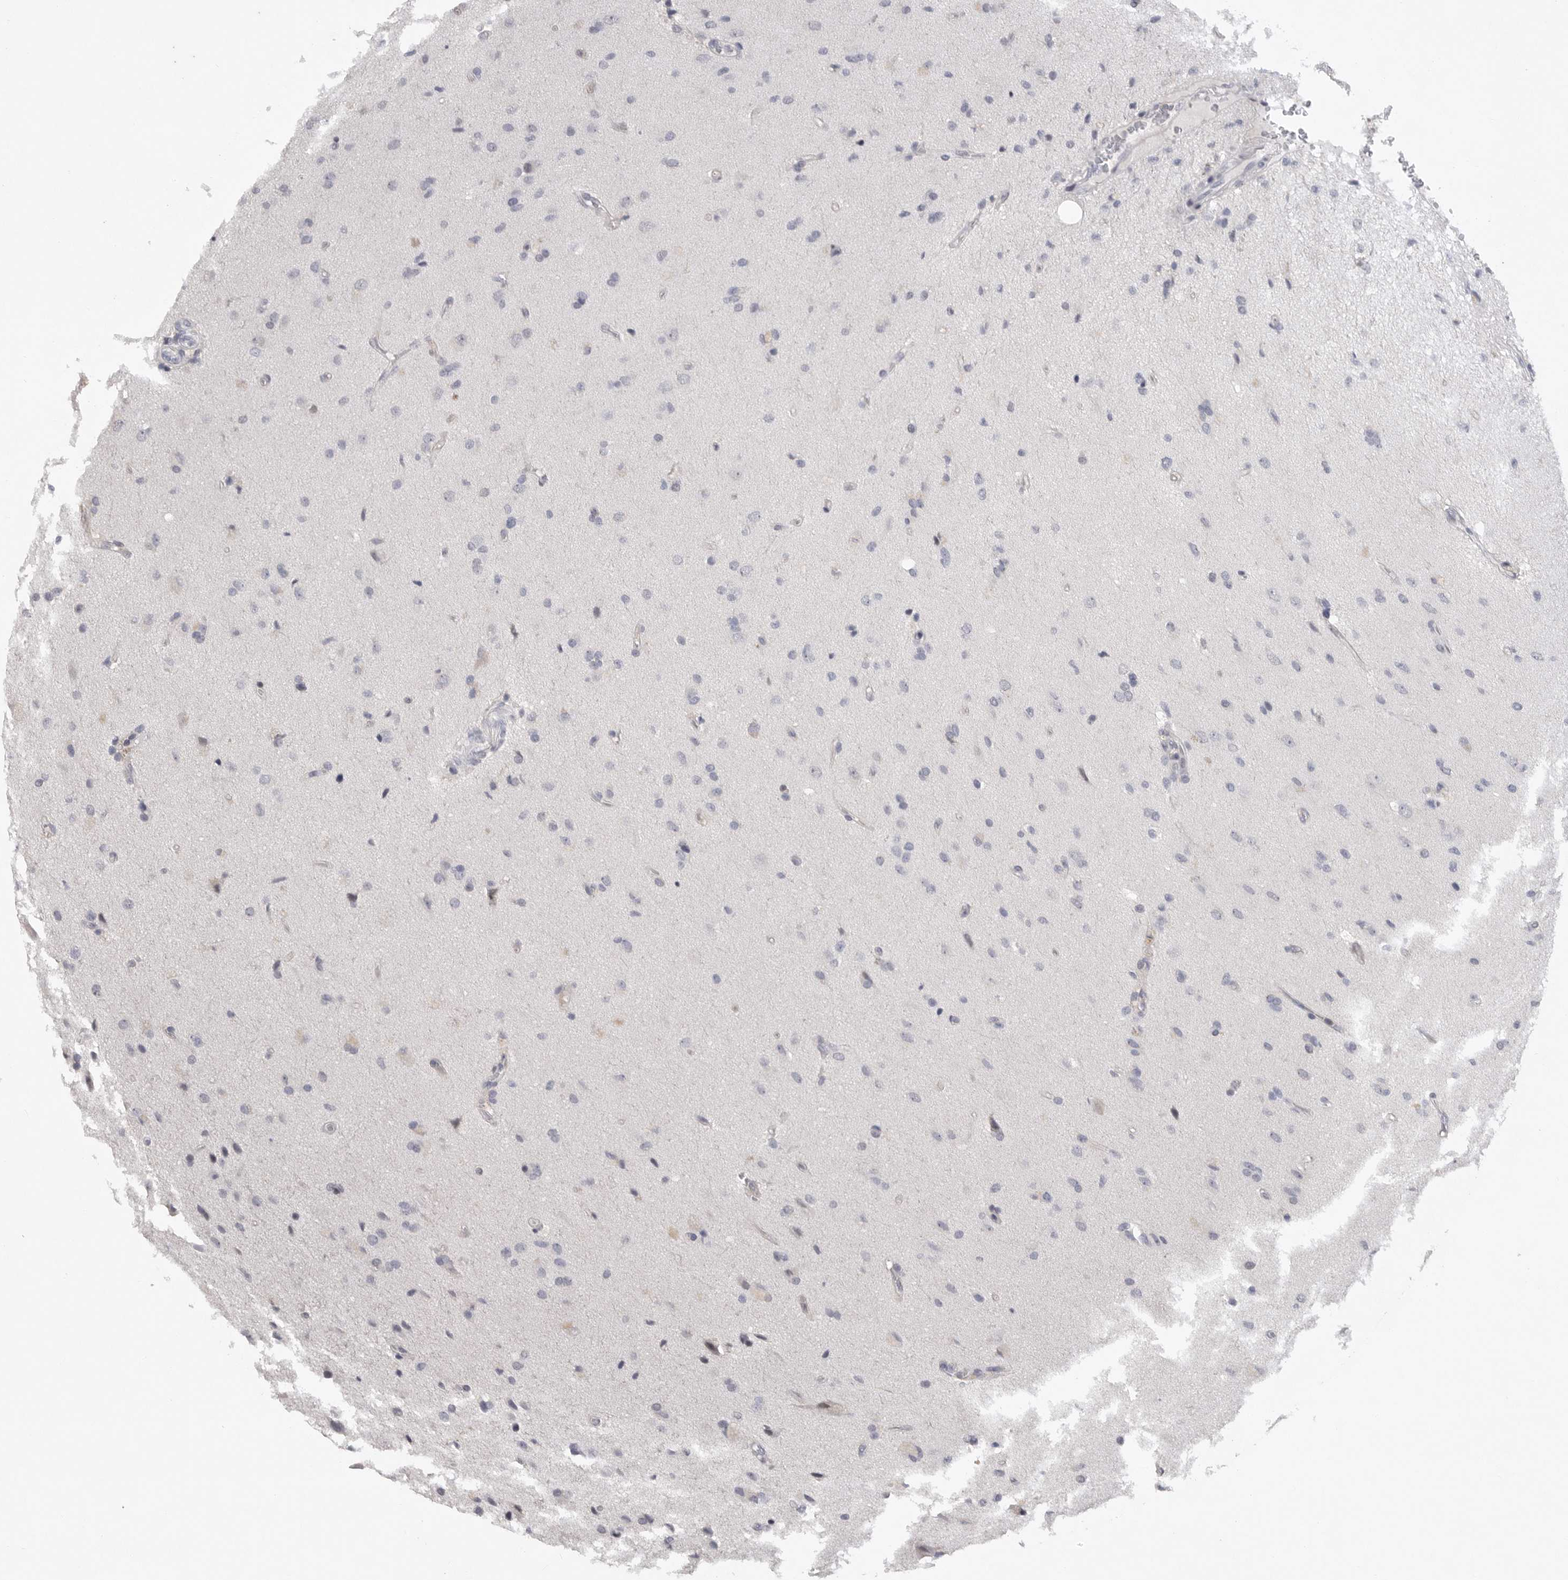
{"staining": {"intensity": "negative", "quantity": "none", "location": "none"}, "tissue": "glioma", "cell_type": "Tumor cells", "image_type": "cancer", "snomed": [{"axis": "morphology", "description": "Glioma, malignant, High grade"}, {"axis": "topography", "description": "Brain"}], "caption": "A micrograph of malignant high-grade glioma stained for a protein displays no brown staining in tumor cells.", "gene": "FBXO43", "patient": {"sex": "male", "age": 72}}